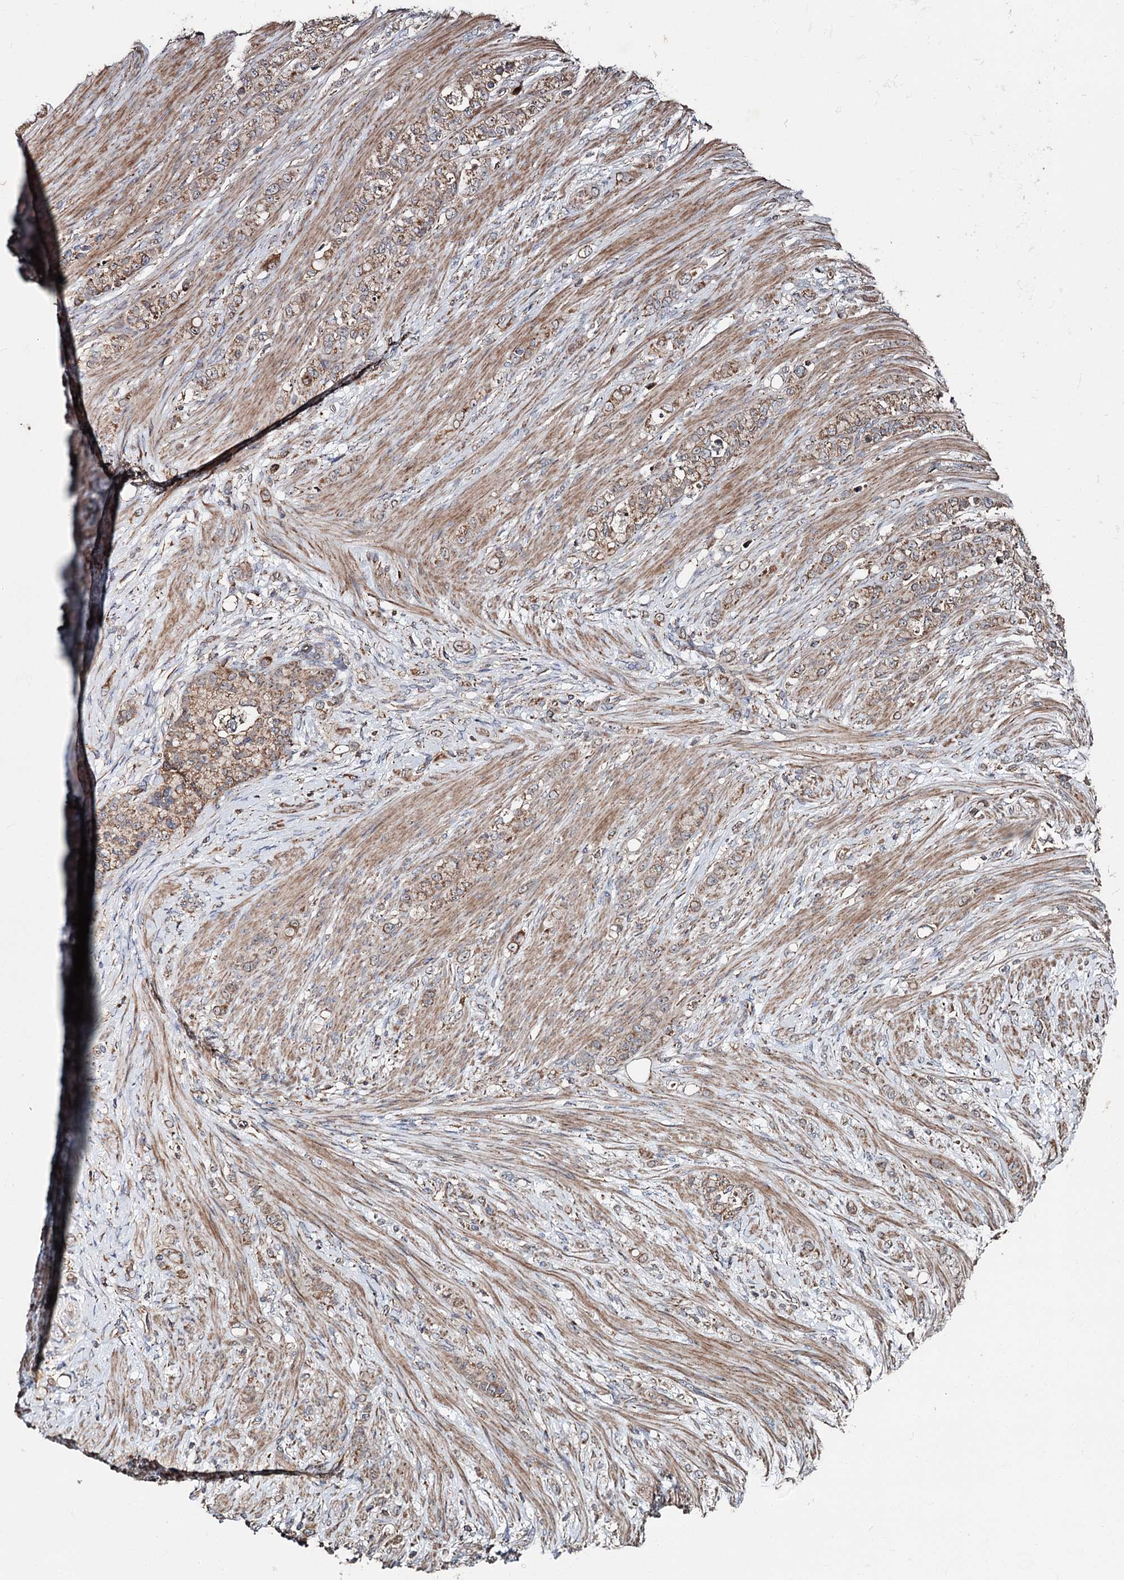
{"staining": {"intensity": "weak", "quantity": ">75%", "location": "cytoplasmic/membranous"}, "tissue": "stomach cancer", "cell_type": "Tumor cells", "image_type": "cancer", "snomed": [{"axis": "morphology", "description": "Adenocarcinoma, NOS"}, {"axis": "topography", "description": "Stomach"}], "caption": "DAB (3,3'-diaminobenzidine) immunohistochemical staining of stomach adenocarcinoma demonstrates weak cytoplasmic/membranous protein expression in about >75% of tumor cells.", "gene": "MINDY3", "patient": {"sex": "female", "age": 79}}